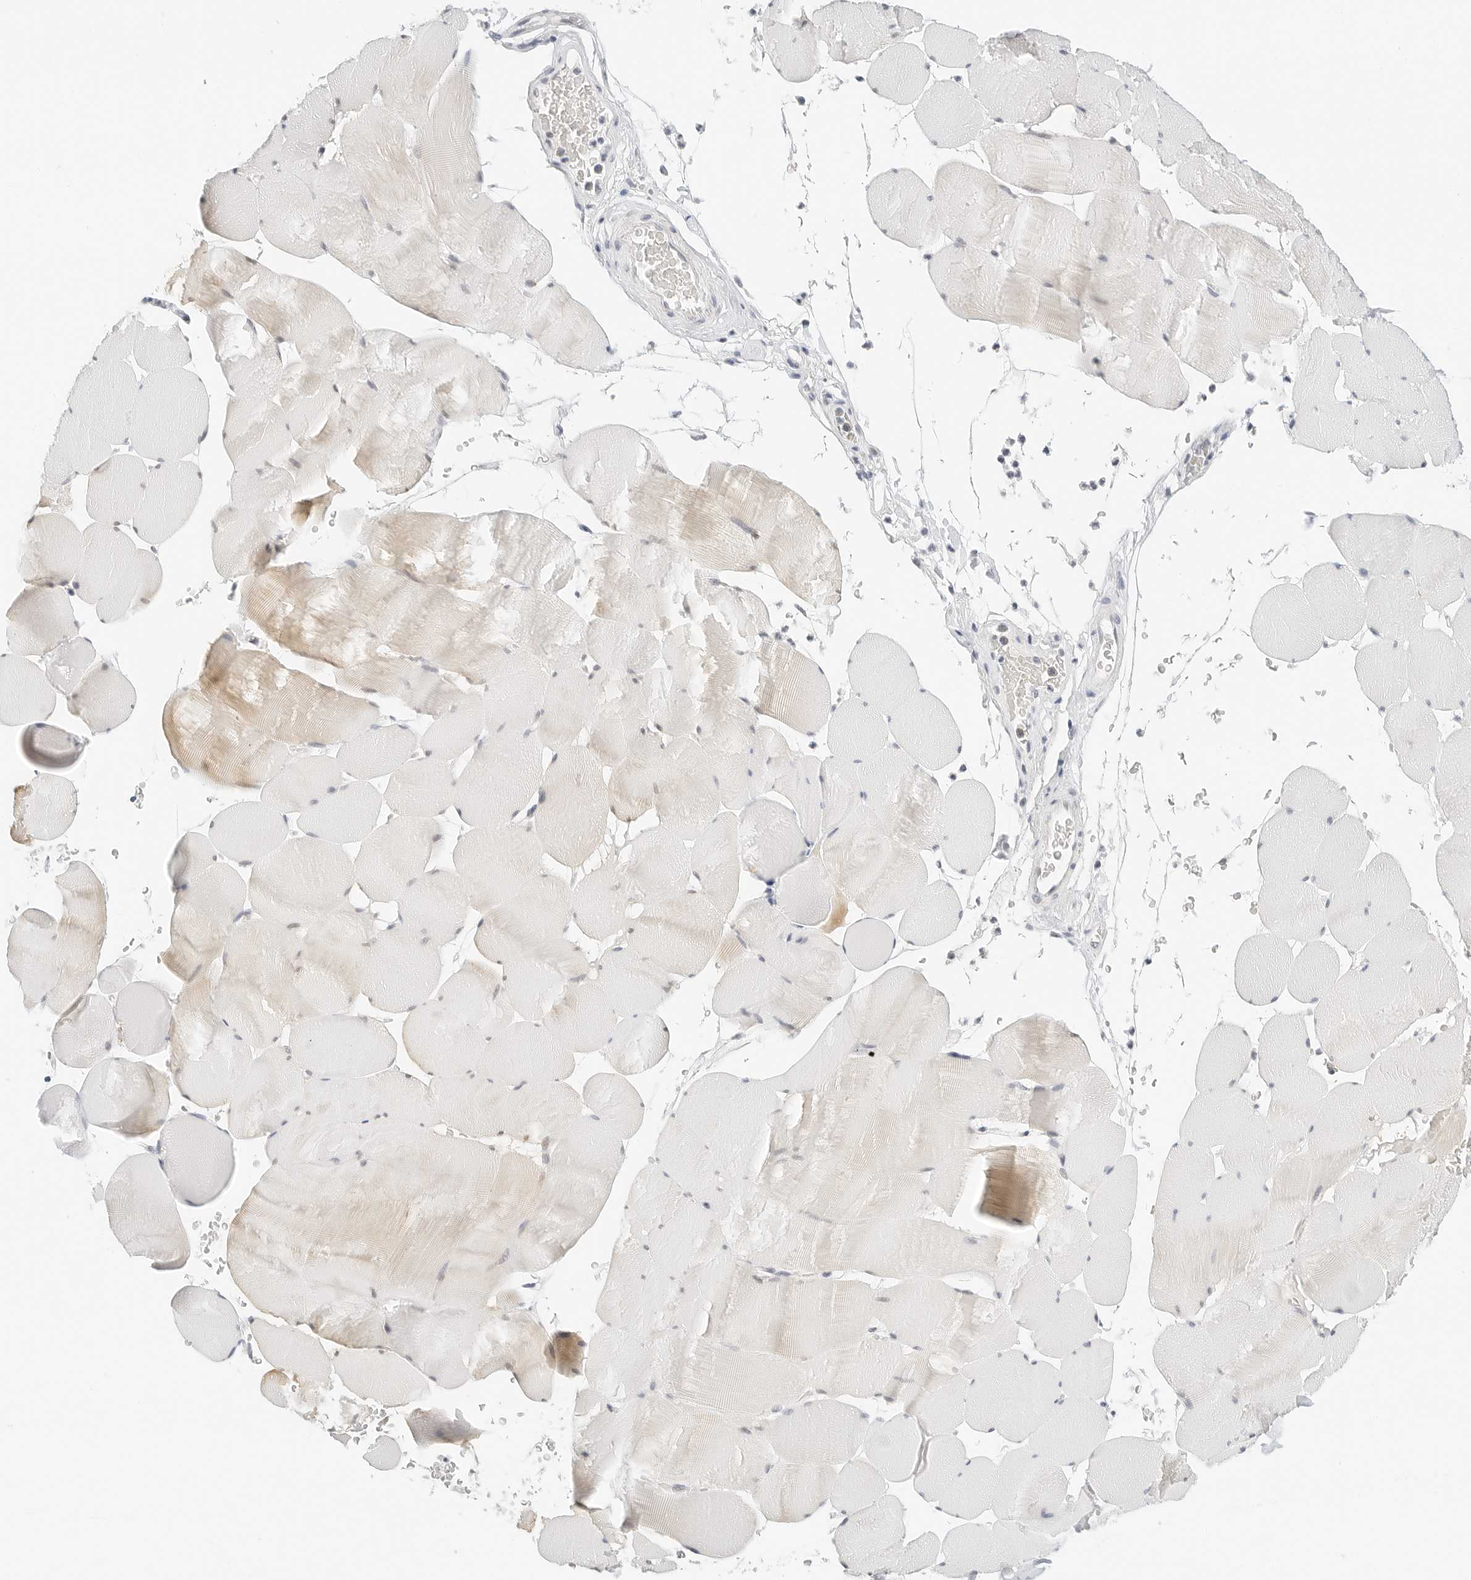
{"staining": {"intensity": "weak", "quantity": "<25%", "location": "cytoplasmic/membranous"}, "tissue": "skeletal muscle", "cell_type": "Myocytes", "image_type": "normal", "snomed": [{"axis": "morphology", "description": "Normal tissue, NOS"}, {"axis": "topography", "description": "Skeletal muscle"}], "caption": "An image of skeletal muscle stained for a protein exhibits no brown staining in myocytes.", "gene": "CD22", "patient": {"sex": "male", "age": 62}}